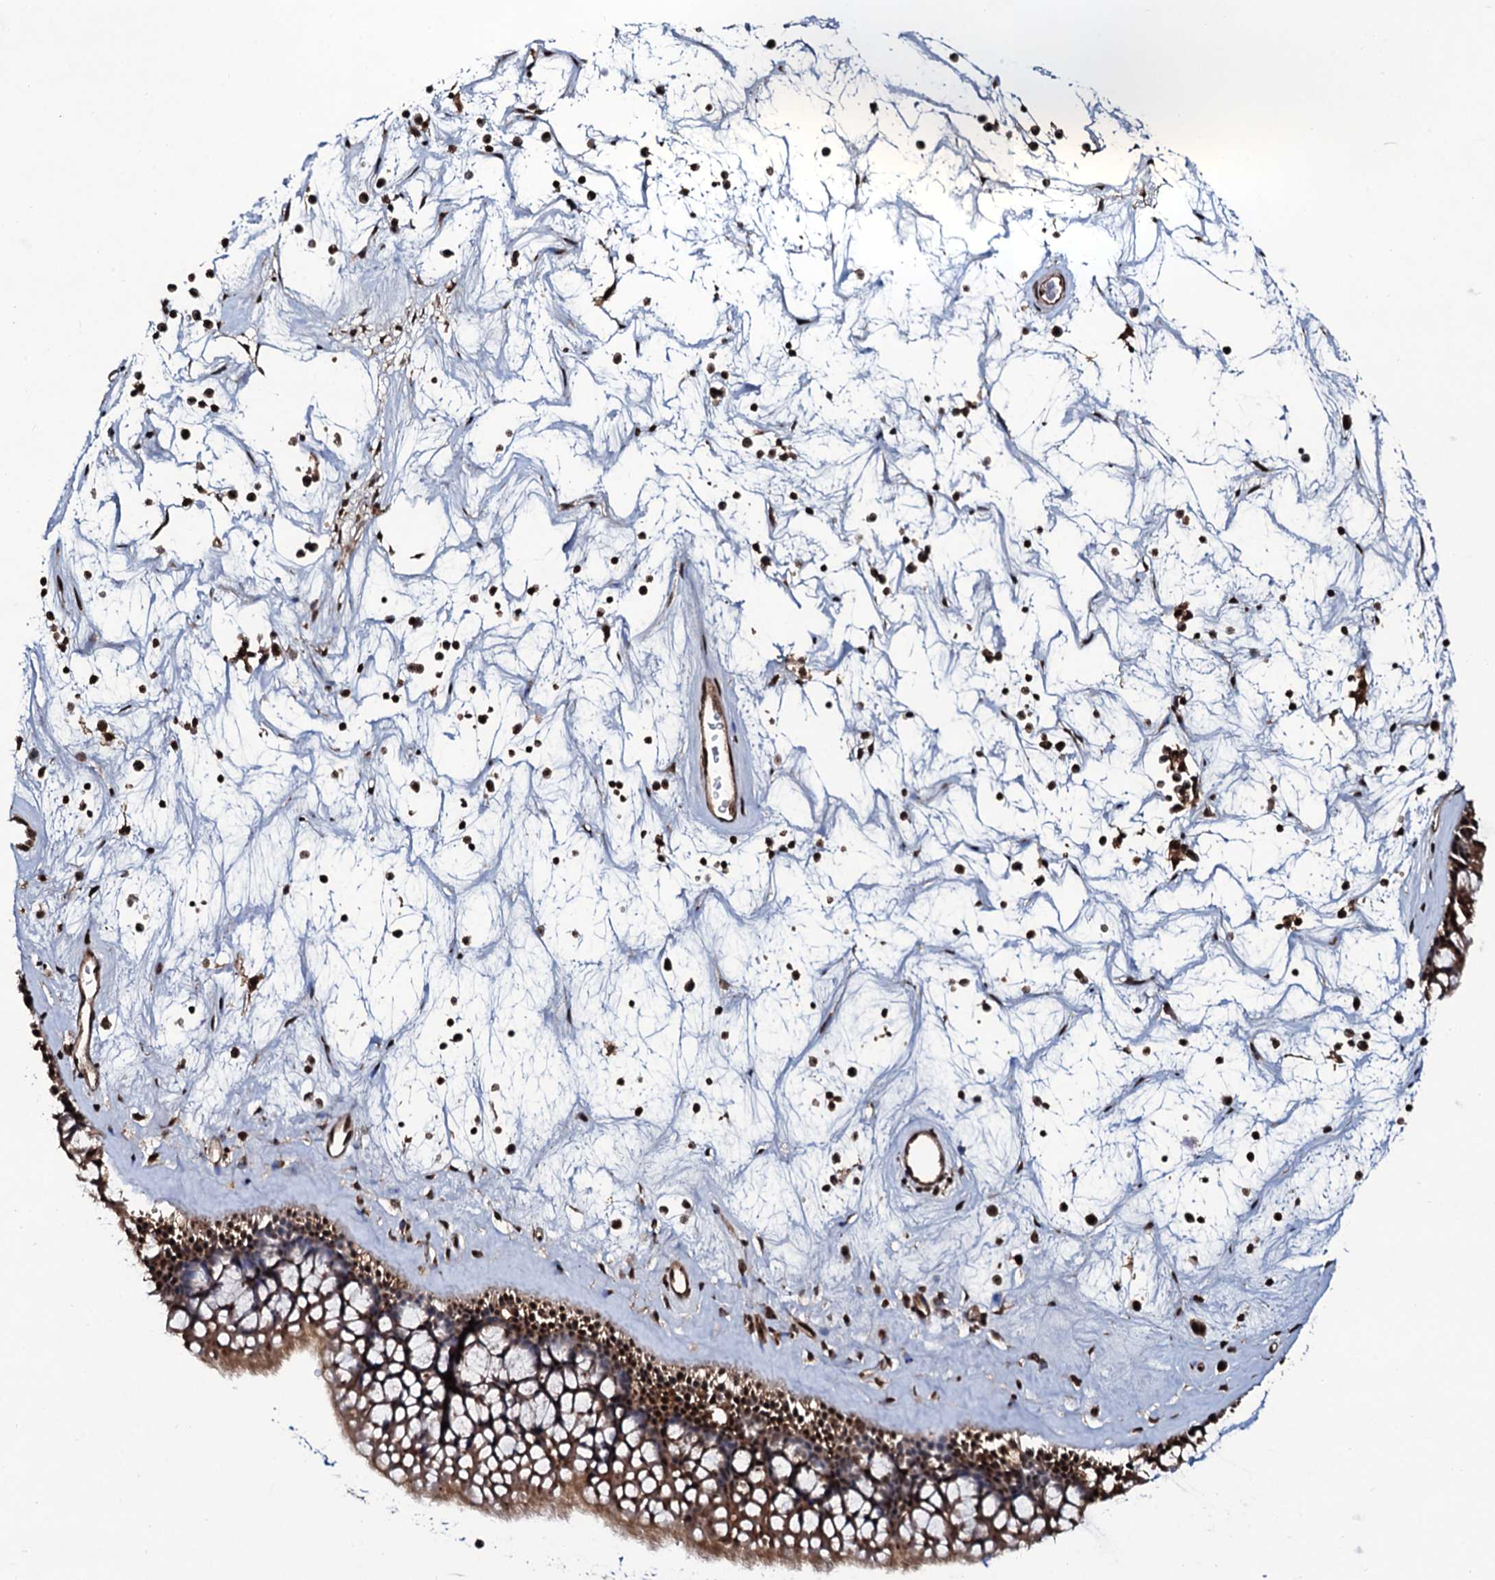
{"staining": {"intensity": "moderate", "quantity": ">75%", "location": "cytoplasmic/membranous,nuclear"}, "tissue": "nasopharynx", "cell_type": "Respiratory epithelial cells", "image_type": "normal", "snomed": [{"axis": "morphology", "description": "Normal tissue, NOS"}, {"axis": "topography", "description": "Nasopharynx"}], "caption": "DAB immunohistochemical staining of benign nasopharynx exhibits moderate cytoplasmic/membranous,nuclear protein positivity in approximately >75% of respiratory epithelial cells. The staining is performed using DAB (3,3'-diaminobenzidine) brown chromogen to label protein expression. The nuclei are counter-stained blue using hematoxylin.", "gene": "COG6", "patient": {"sex": "male", "age": 64}}